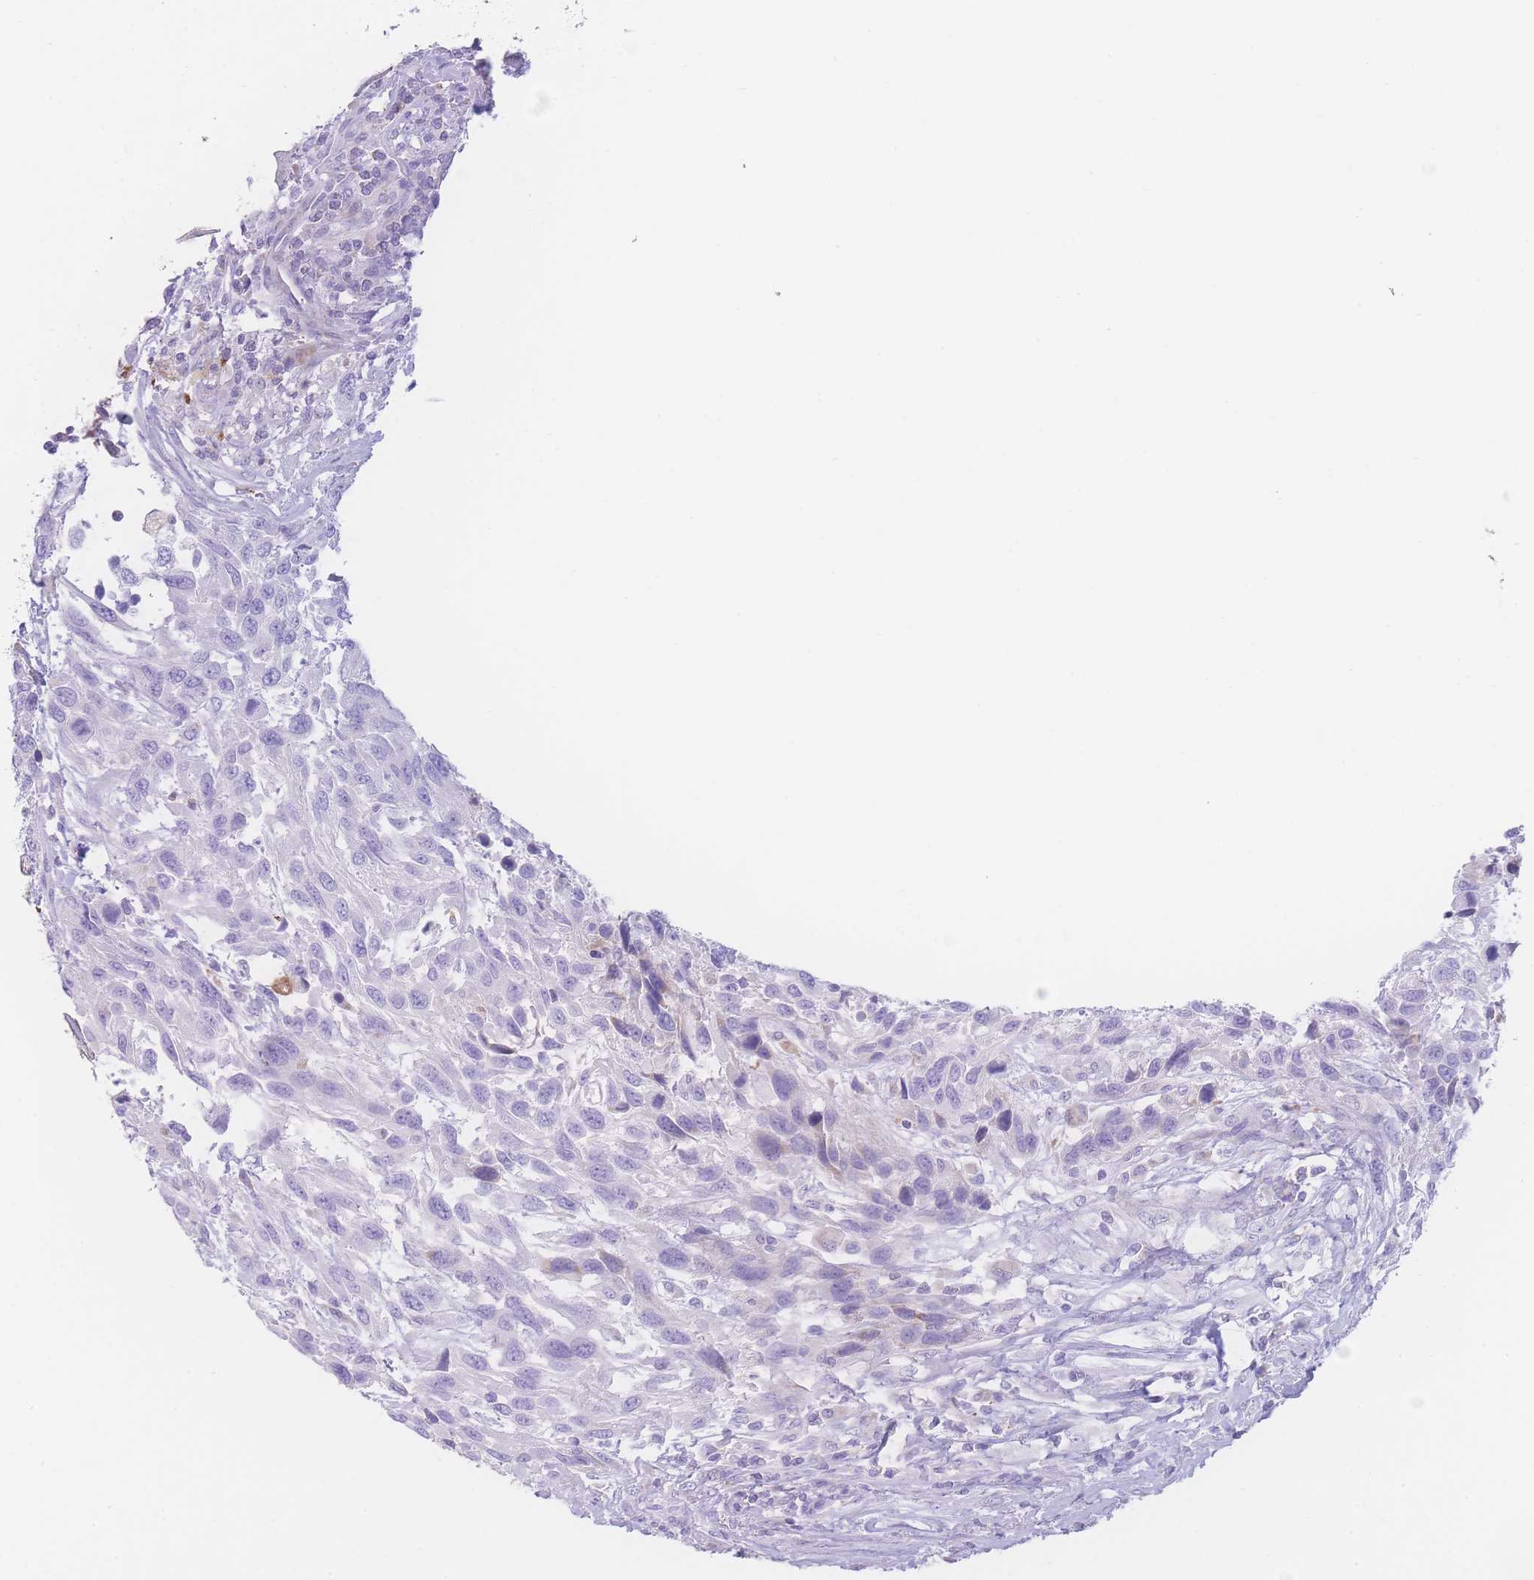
{"staining": {"intensity": "negative", "quantity": "none", "location": "none"}, "tissue": "urothelial cancer", "cell_type": "Tumor cells", "image_type": "cancer", "snomed": [{"axis": "morphology", "description": "Urothelial carcinoma, High grade"}, {"axis": "topography", "description": "Urinary bladder"}], "caption": "Photomicrograph shows no significant protein positivity in tumor cells of urothelial cancer. (DAB (3,3'-diaminobenzidine) immunohistochemistry (IHC), high magnification).", "gene": "NBEAL1", "patient": {"sex": "female", "age": 70}}